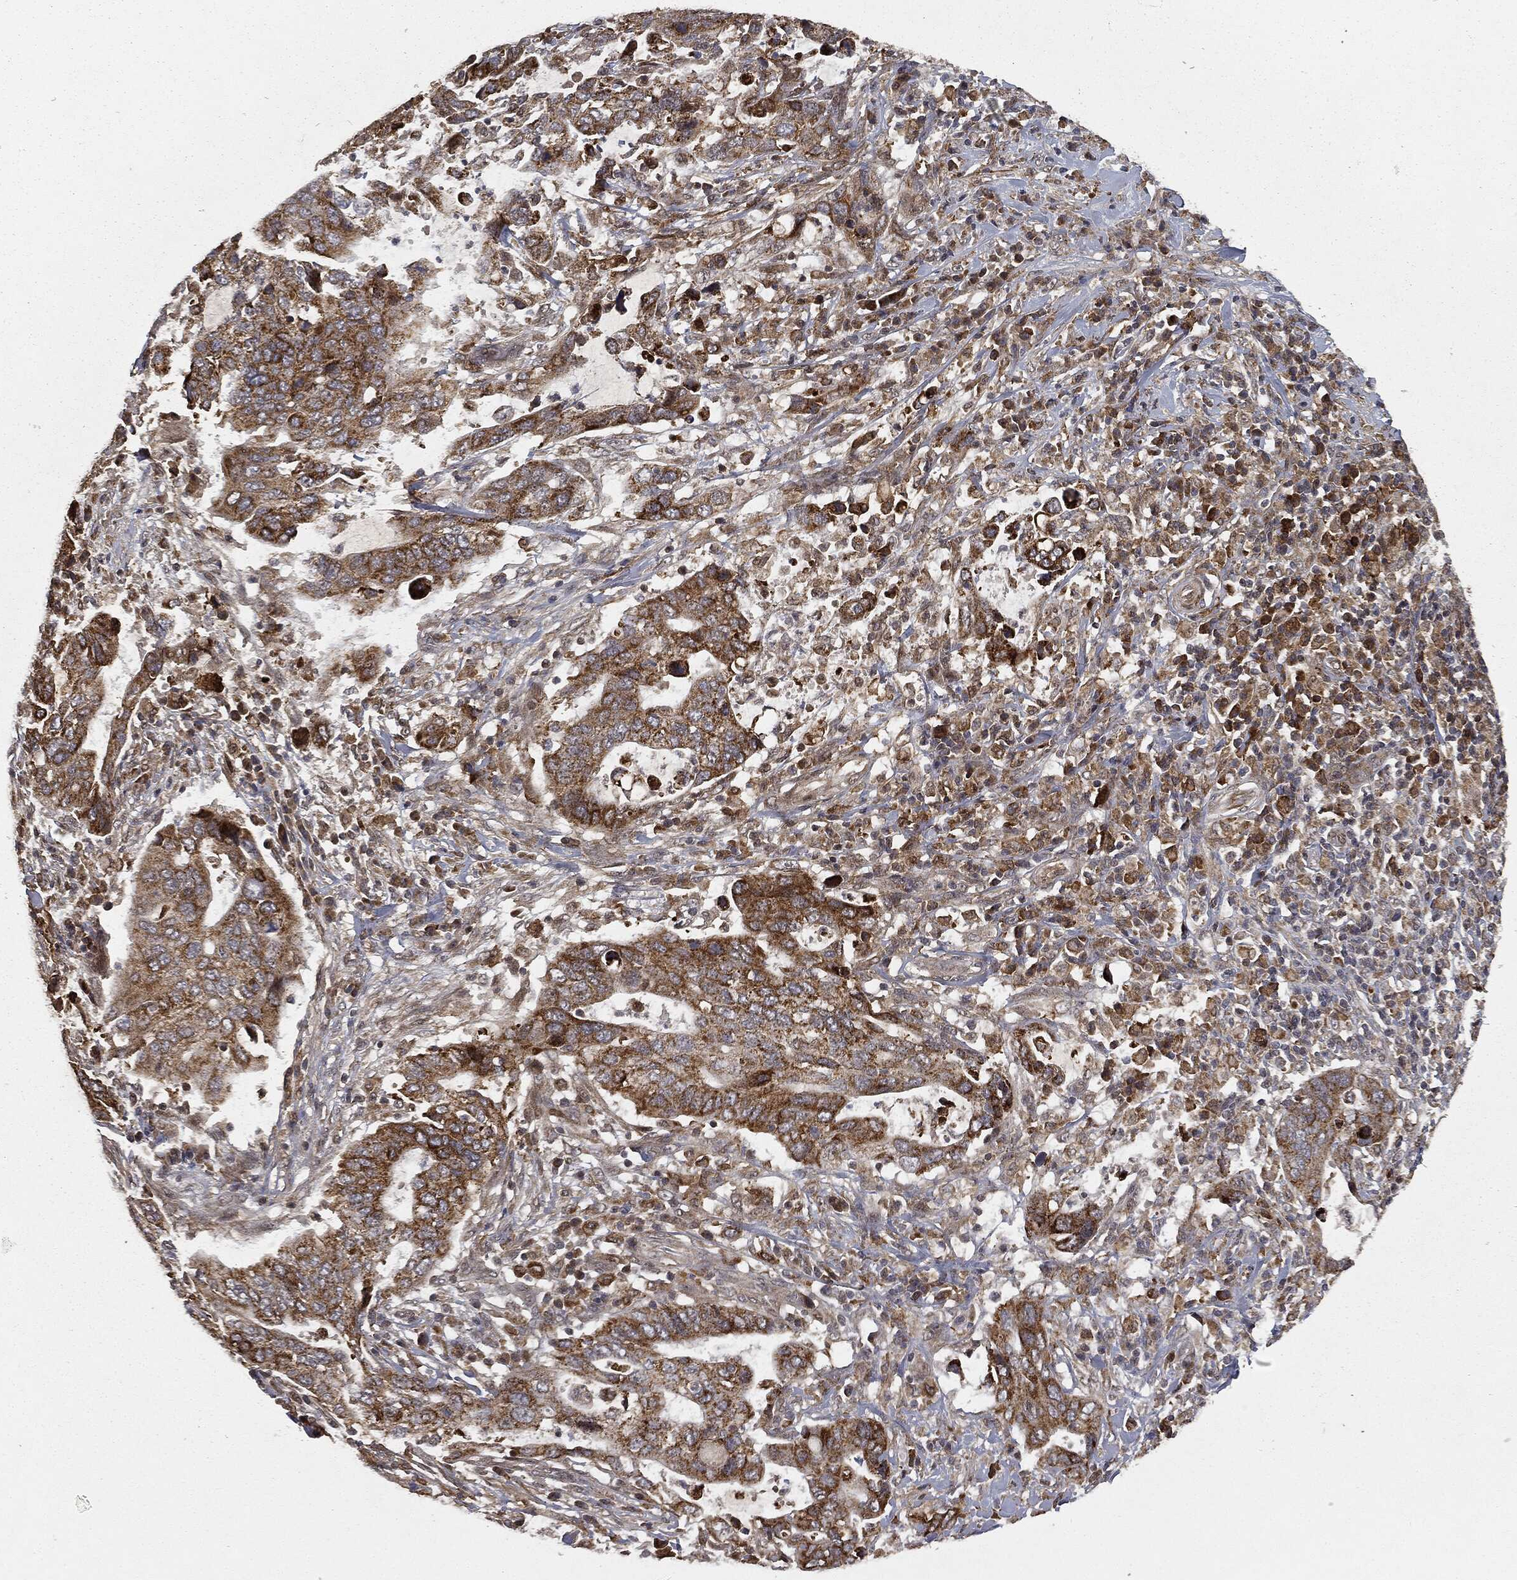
{"staining": {"intensity": "strong", "quantity": ">75%", "location": "cytoplasmic/membranous"}, "tissue": "stomach cancer", "cell_type": "Tumor cells", "image_type": "cancer", "snomed": [{"axis": "morphology", "description": "Adenocarcinoma, NOS"}, {"axis": "topography", "description": "Stomach"}], "caption": "The histopathology image shows immunohistochemical staining of stomach cancer. There is strong cytoplasmic/membranous expression is identified in approximately >75% of tumor cells.", "gene": "MIER2", "patient": {"sex": "male", "age": 54}}